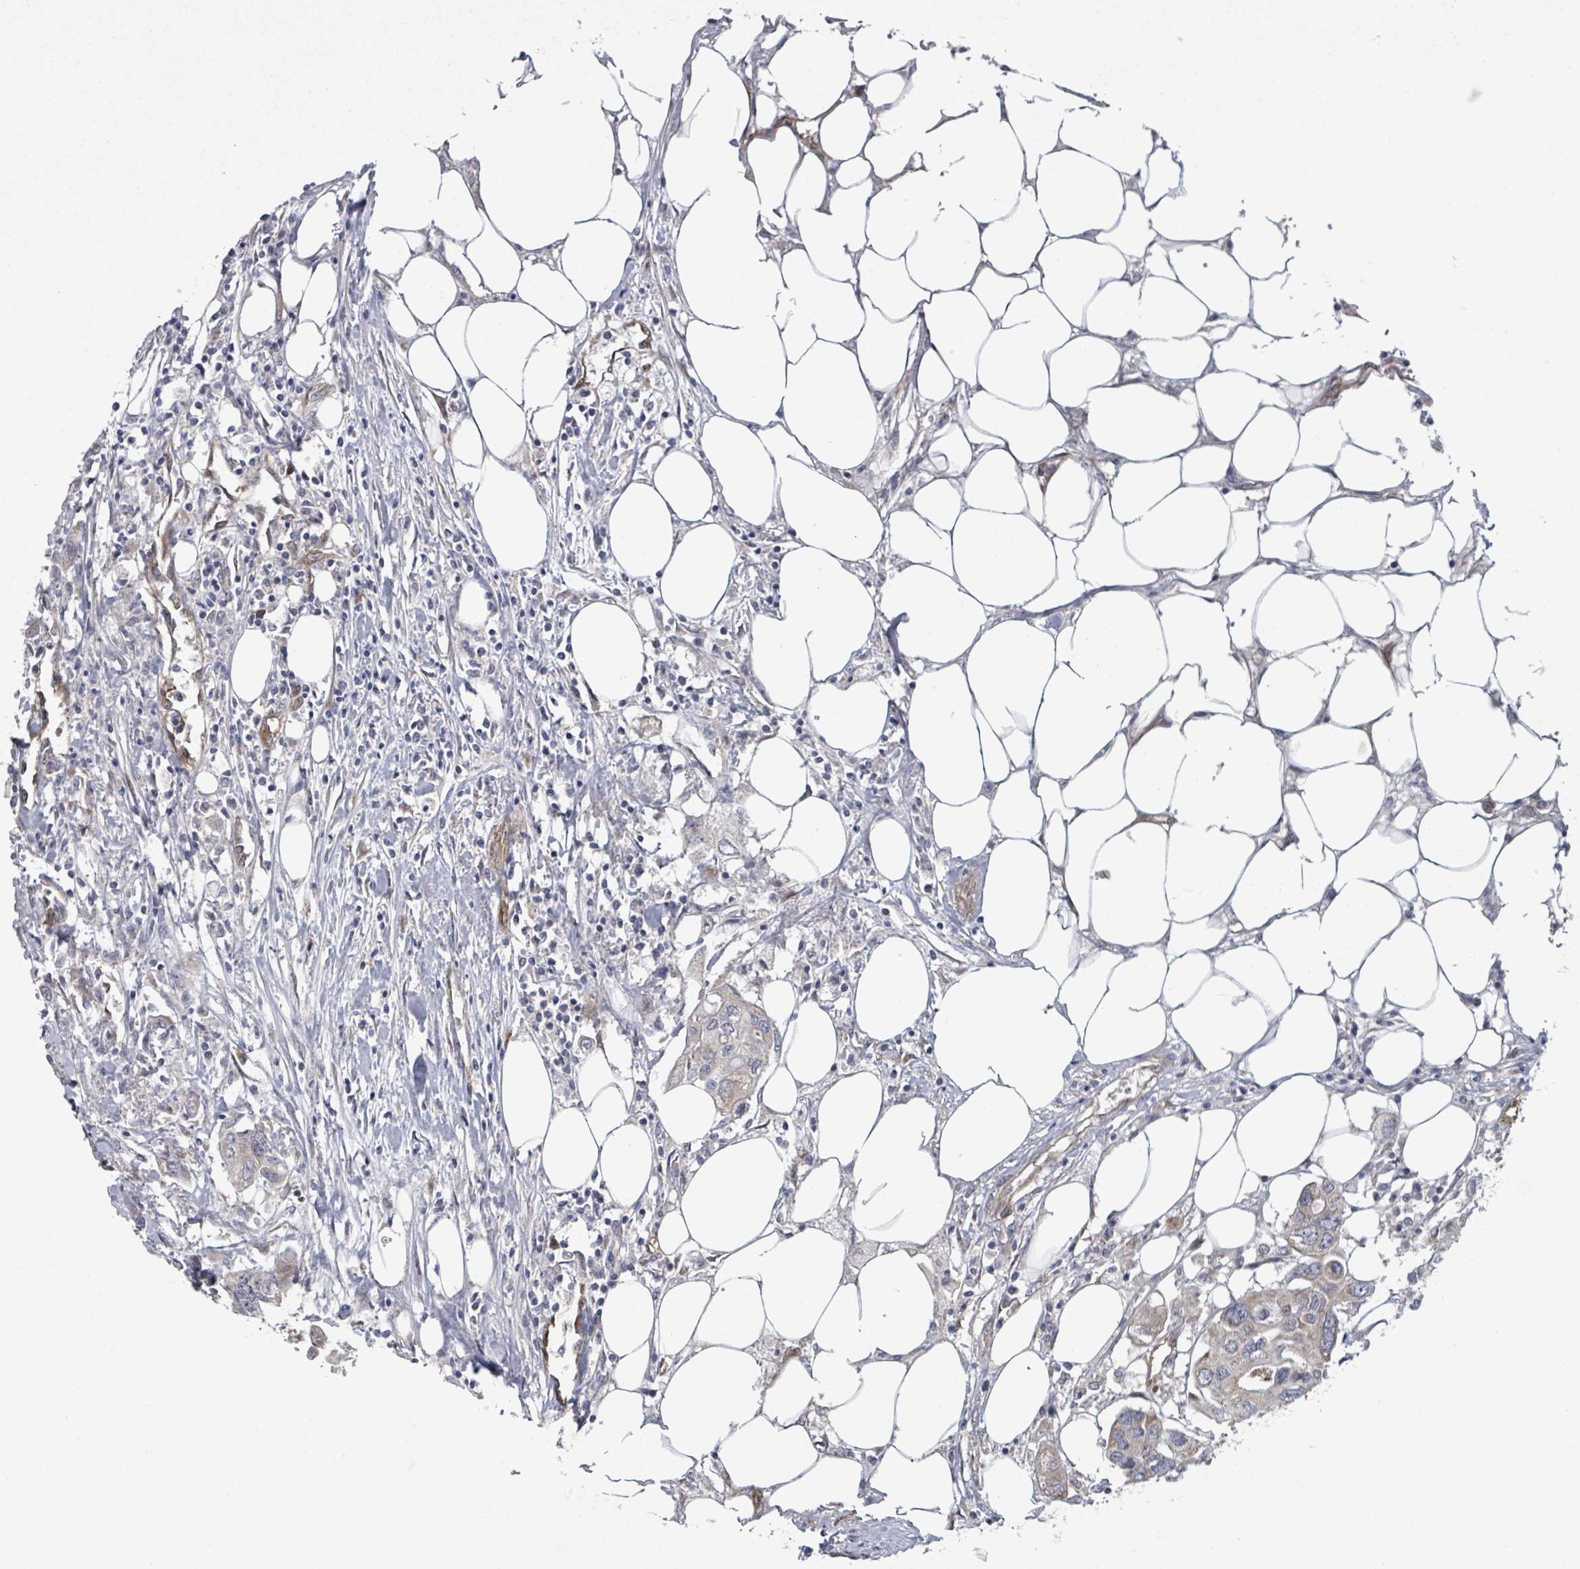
{"staining": {"intensity": "weak", "quantity": "<25%", "location": "cytoplasmic/membranous"}, "tissue": "colorectal cancer", "cell_type": "Tumor cells", "image_type": "cancer", "snomed": [{"axis": "morphology", "description": "Adenocarcinoma, NOS"}, {"axis": "topography", "description": "Colon"}], "caption": "This is an immunohistochemistry (IHC) photomicrograph of human colorectal cancer (adenocarcinoma). There is no staining in tumor cells.", "gene": "FKBP1A", "patient": {"sex": "male", "age": 77}}